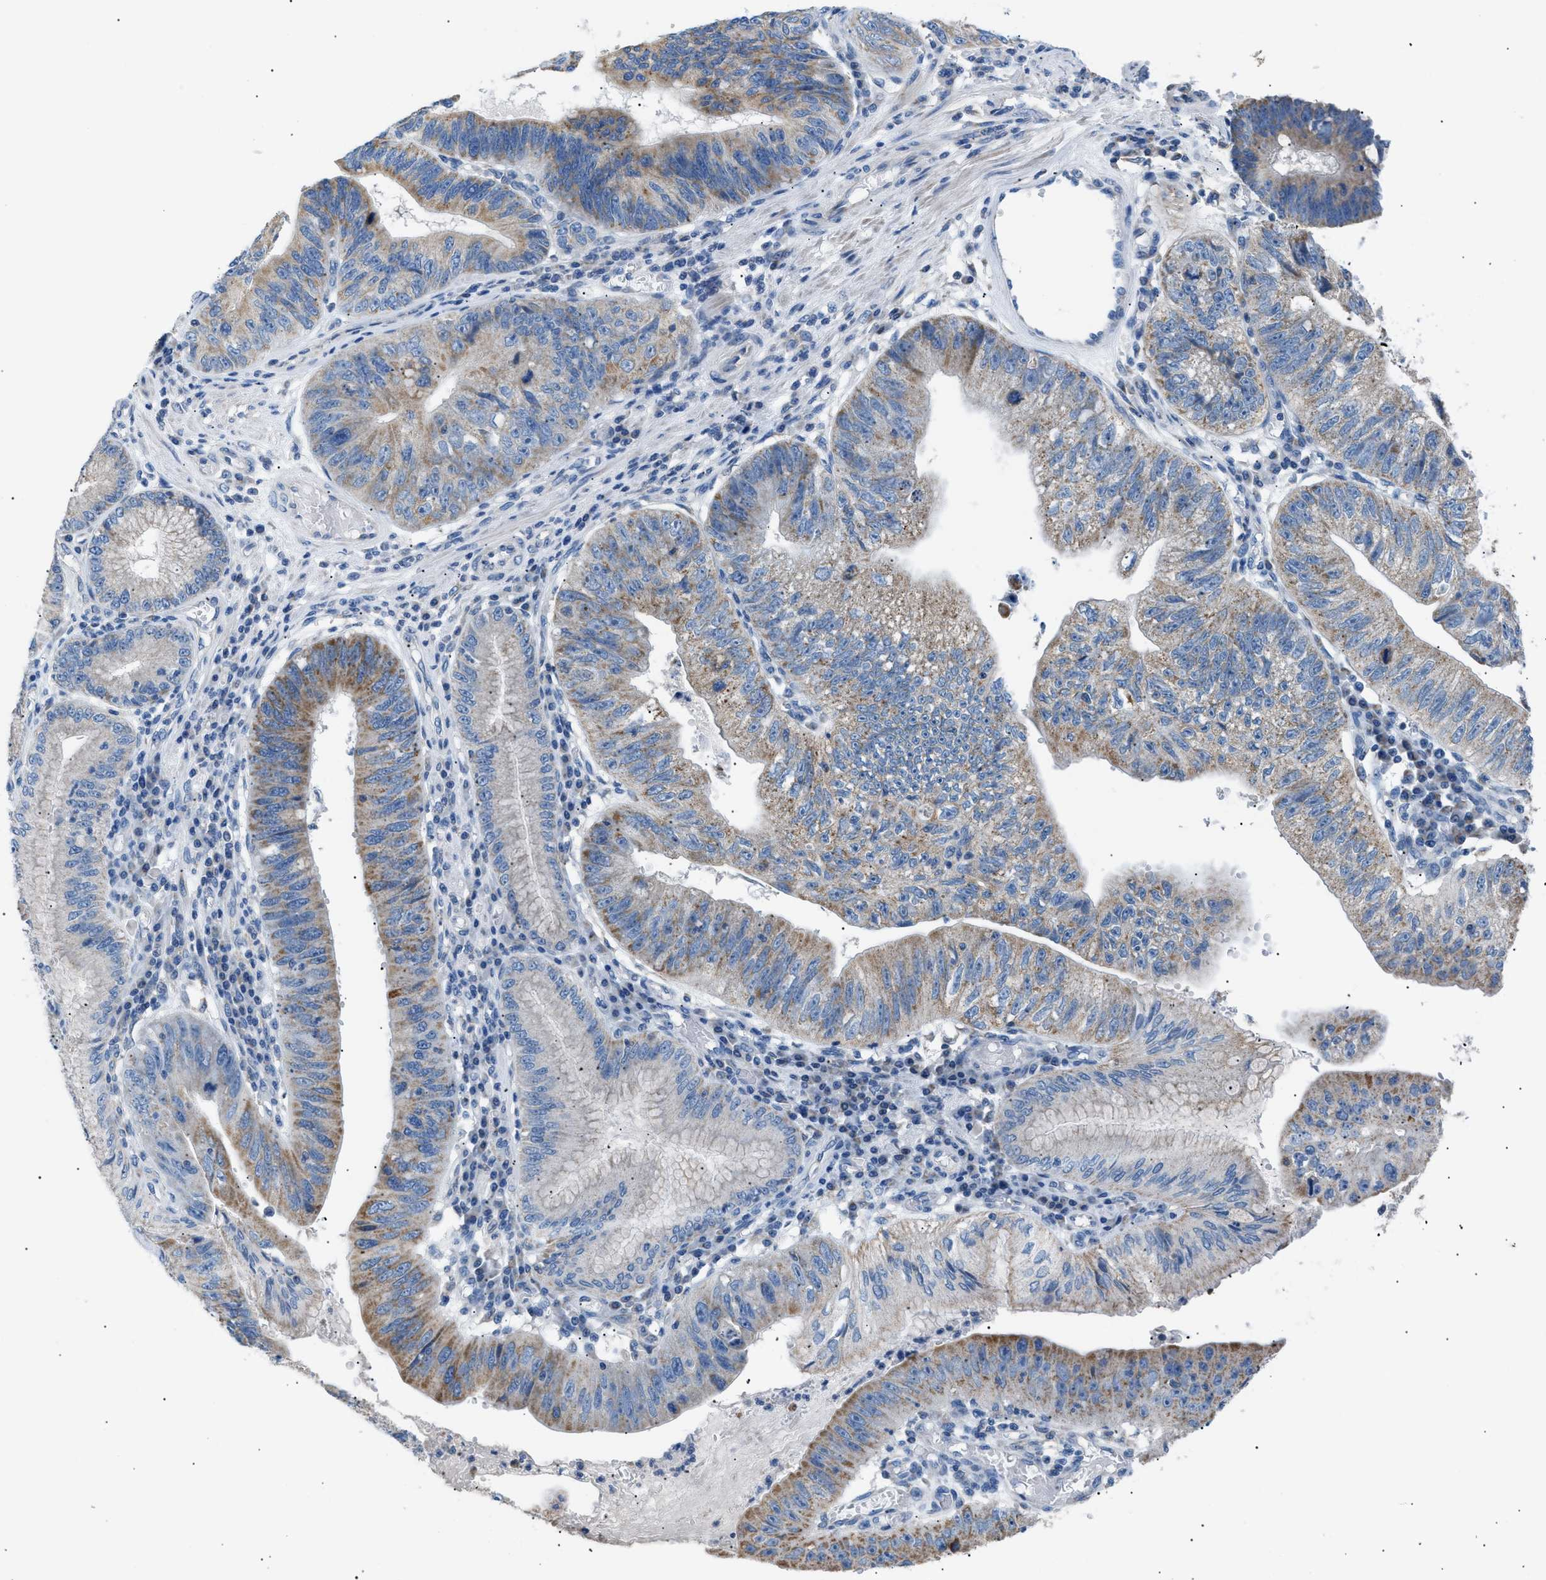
{"staining": {"intensity": "moderate", "quantity": "25%-75%", "location": "cytoplasmic/membranous"}, "tissue": "stomach cancer", "cell_type": "Tumor cells", "image_type": "cancer", "snomed": [{"axis": "morphology", "description": "Adenocarcinoma, NOS"}, {"axis": "topography", "description": "Stomach"}], "caption": "Stomach cancer (adenocarcinoma) stained with a protein marker reveals moderate staining in tumor cells.", "gene": "ILDR1", "patient": {"sex": "male", "age": 59}}